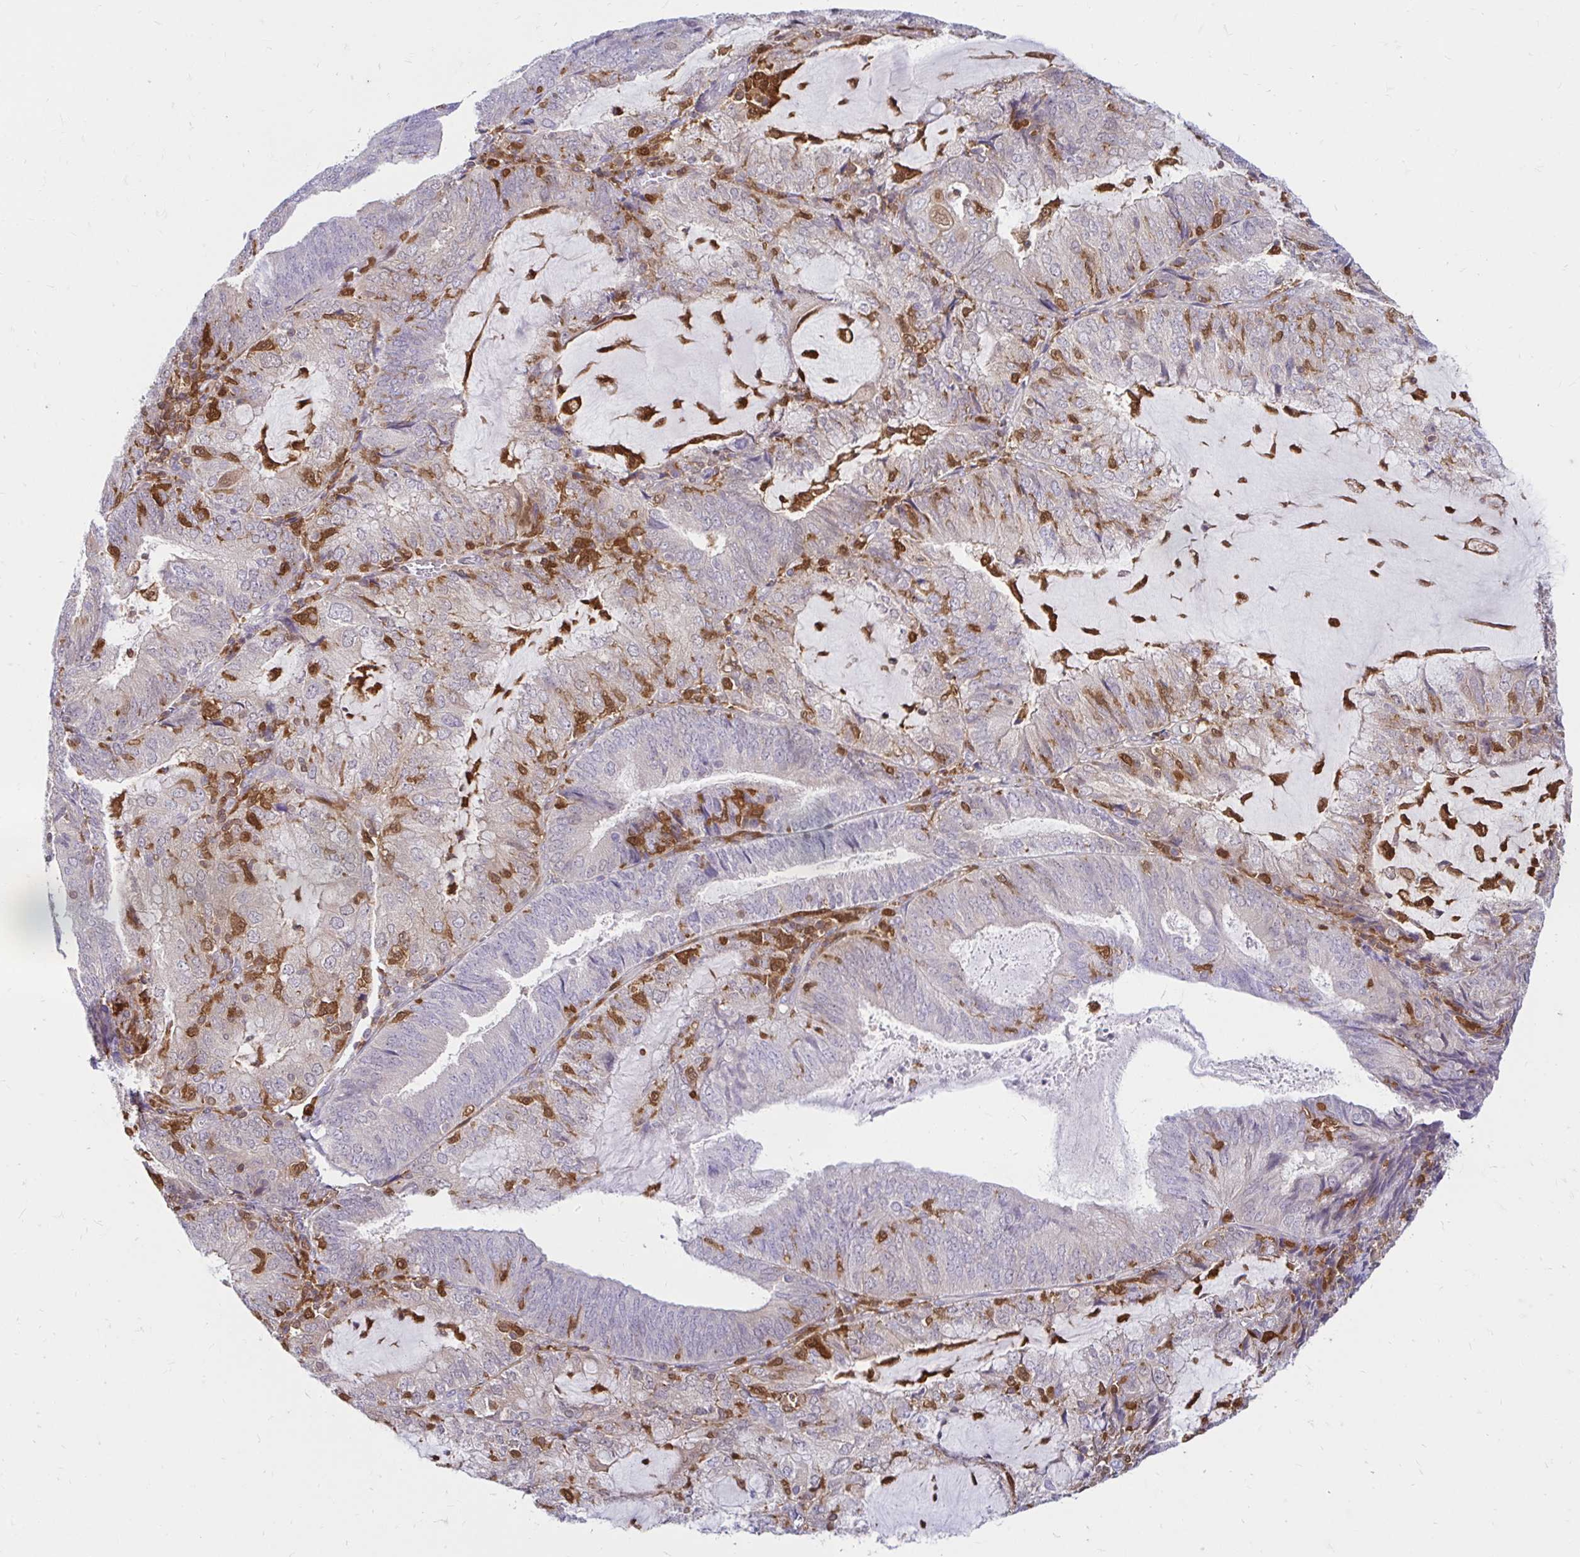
{"staining": {"intensity": "weak", "quantity": "<25%", "location": "cytoplasmic/membranous"}, "tissue": "endometrial cancer", "cell_type": "Tumor cells", "image_type": "cancer", "snomed": [{"axis": "morphology", "description": "Adenocarcinoma, NOS"}, {"axis": "topography", "description": "Endometrium"}], "caption": "Endometrial cancer (adenocarcinoma) stained for a protein using immunohistochemistry (IHC) exhibits no positivity tumor cells.", "gene": "PYCARD", "patient": {"sex": "female", "age": 81}}